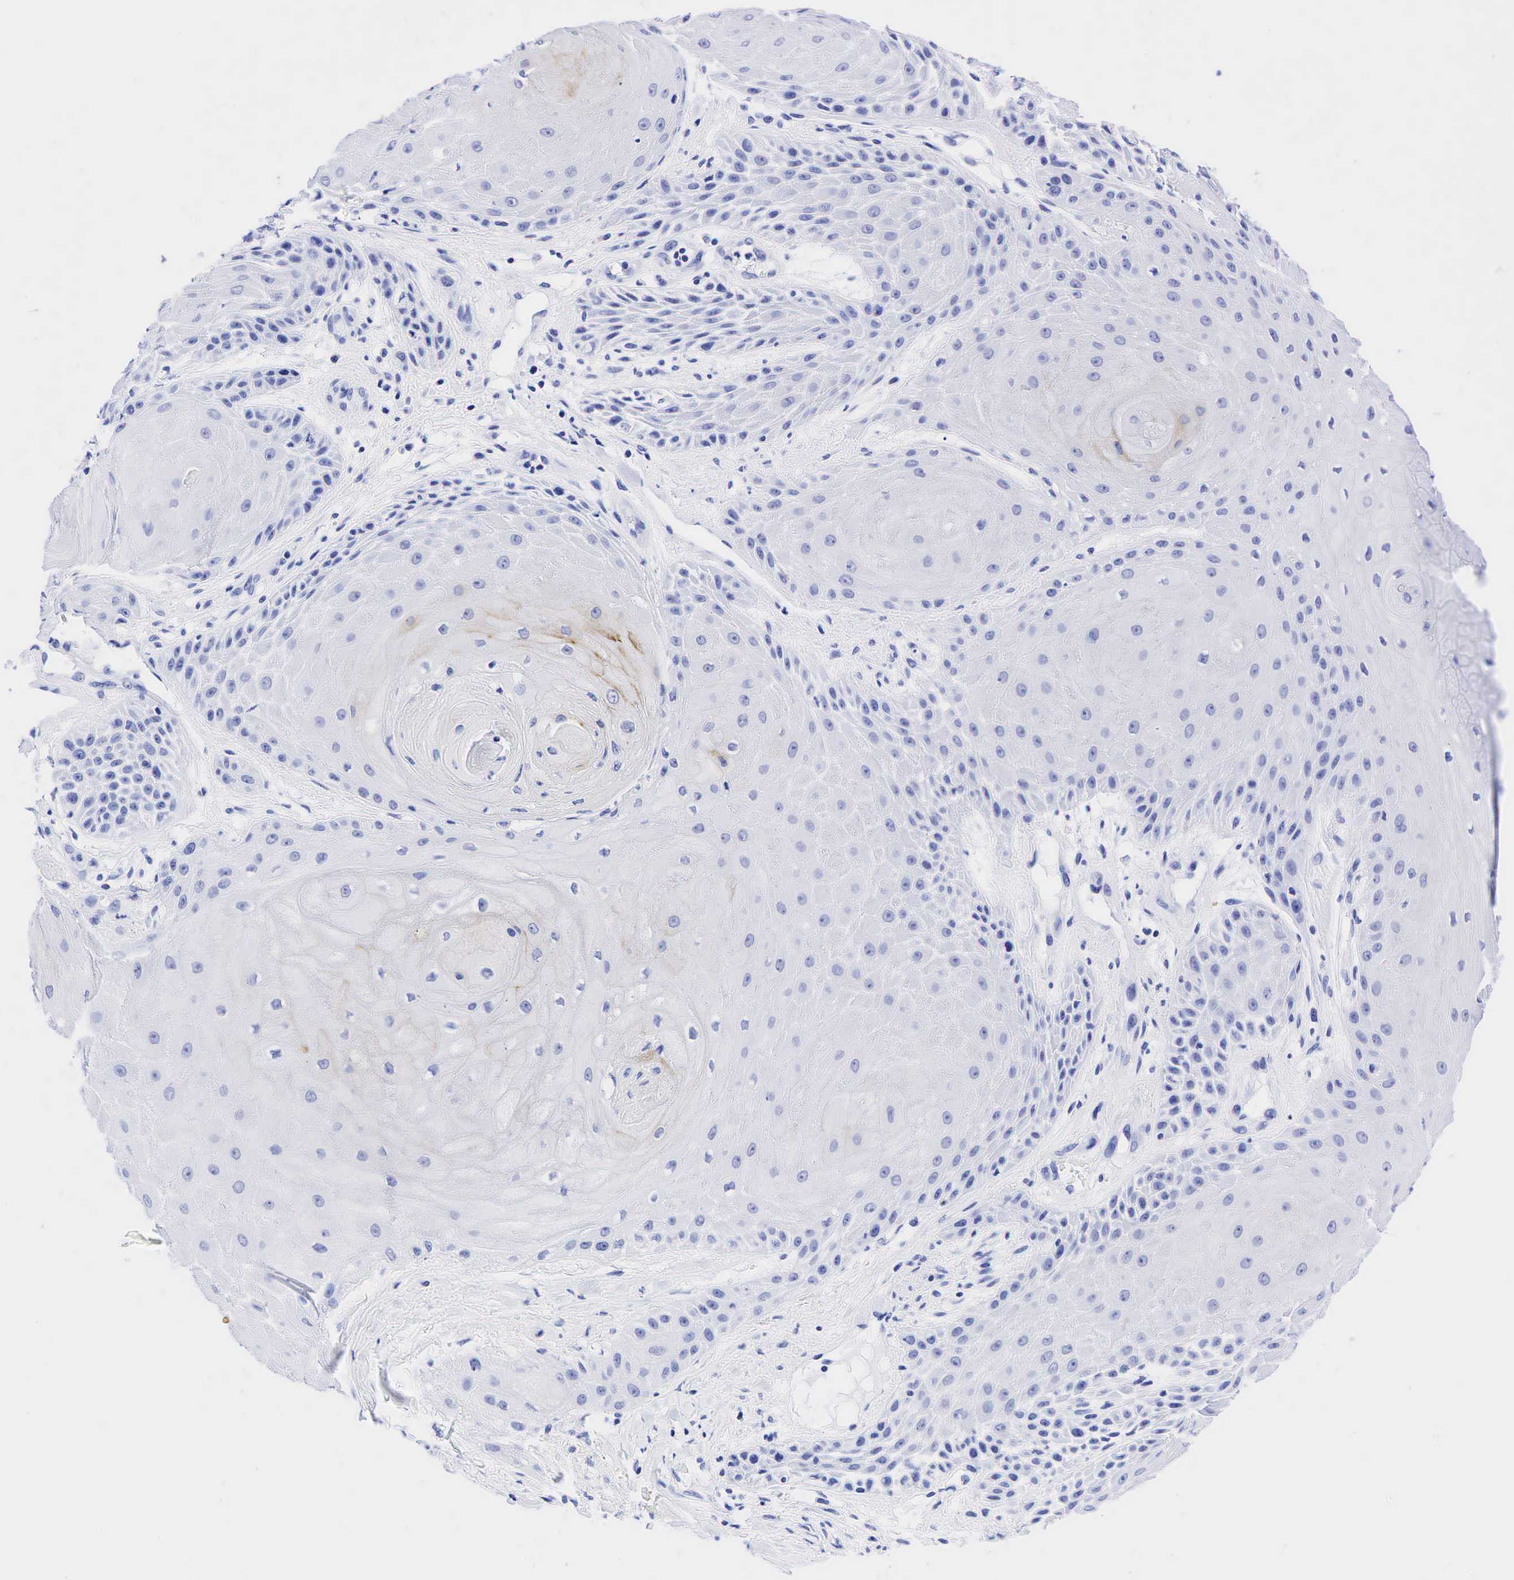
{"staining": {"intensity": "weak", "quantity": "<25%", "location": "cytoplasmic/membranous"}, "tissue": "skin cancer", "cell_type": "Tumor cells", "image_type": "cancer", "snomed": [{"axis": "morphology", "description": "Squamous cell carcinoma, NOS"}, {"axis": "topography", "description": "Skin"}], "caption": "This micrograph is of squamous cell carcinoma (skin) stained with immunohistochemistry to label a protein in brown with the nuclei are counter-stained blue. There is no expression in tumor cells.", "gene": "CEACAM5", "patient": {"sex": "male", "age": 57}}